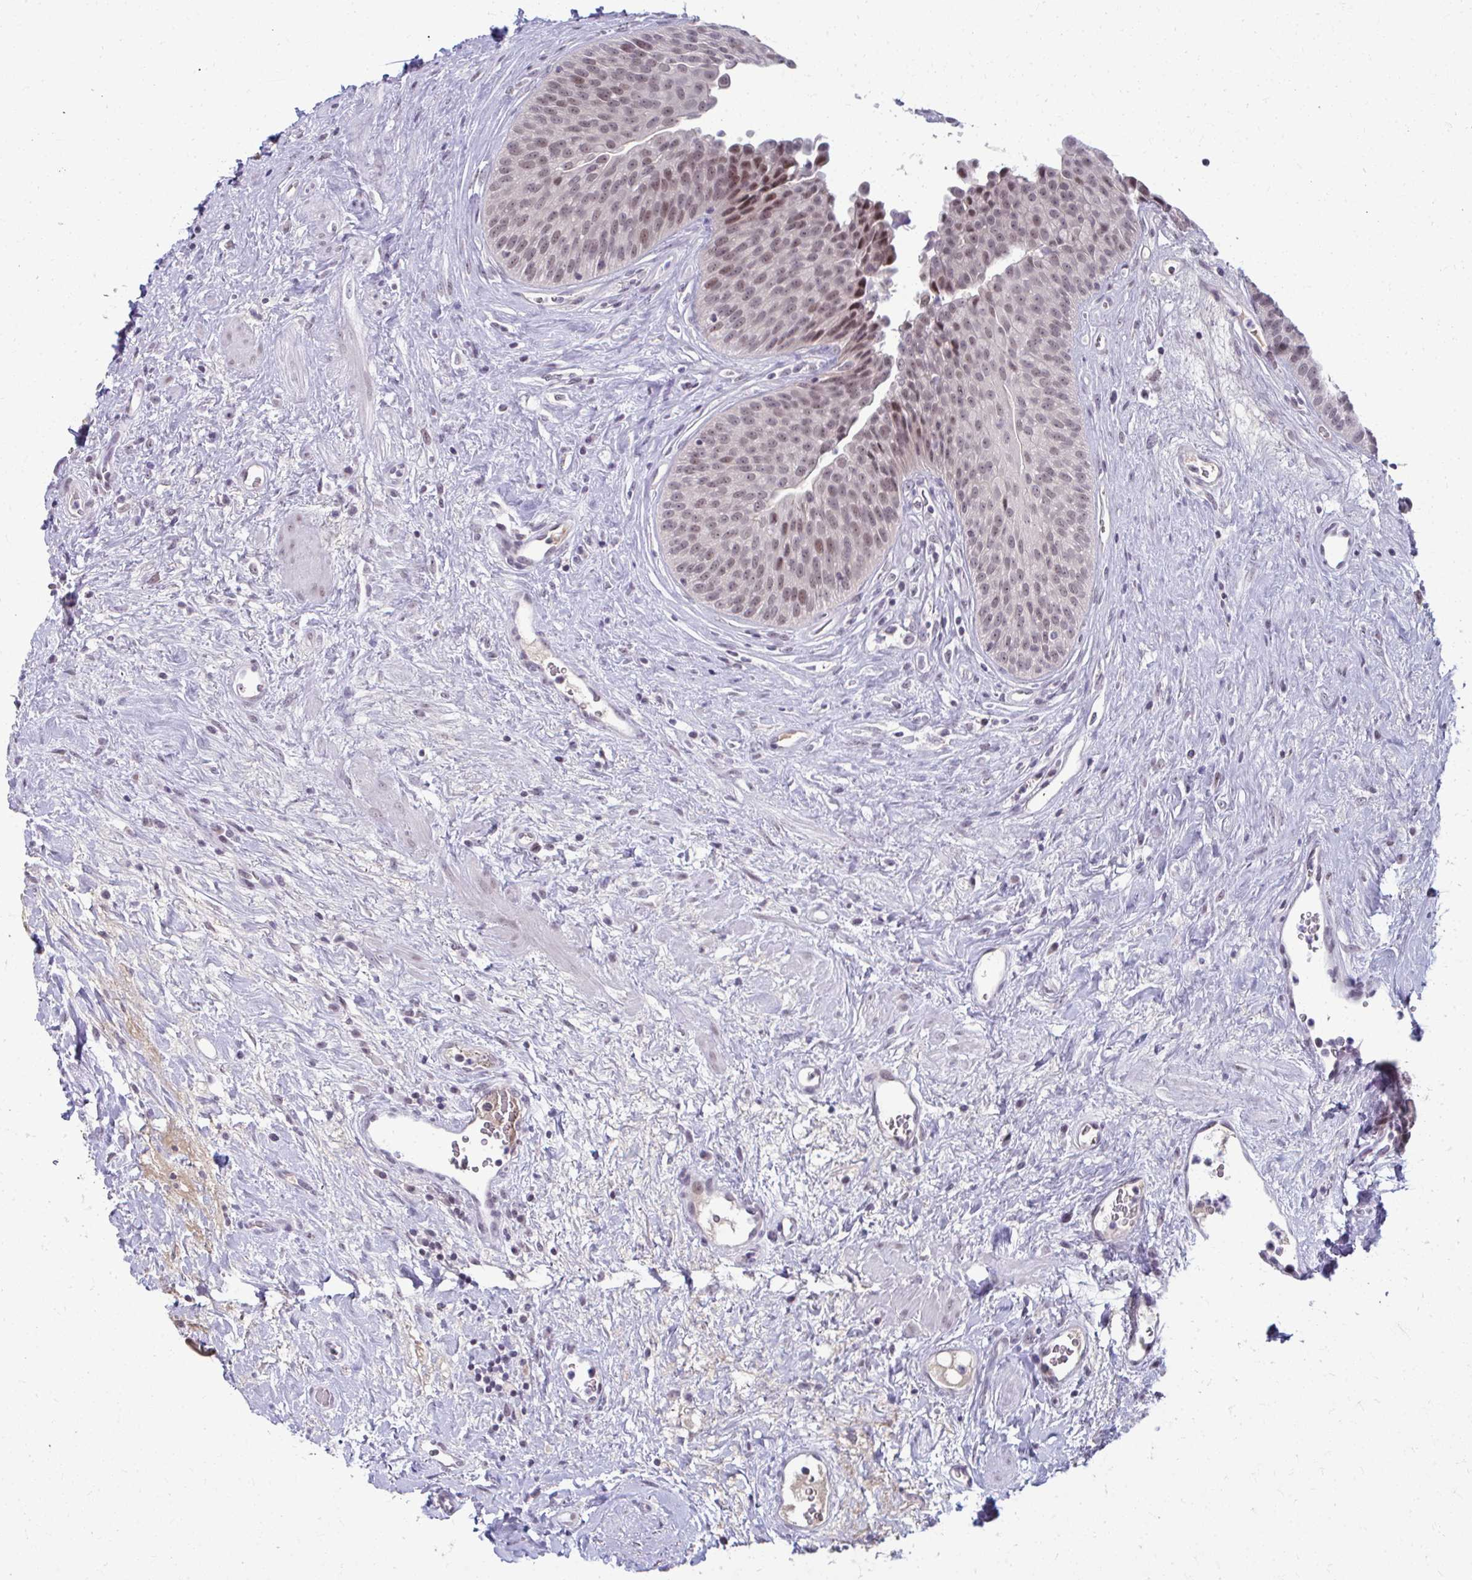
{"staining": {"intensity": "weak", "quantity": "25%-75%", "location": "nuclear"}, "tissue": "urinary bladder", "cell_type": "Urothelial cells", "image_type": "normal", "snomed": [{"axis": "morphology", "description": "Normal tissue, NOS"}, {"axis": "topography", "description": "Urinary bladder"}], "caption": "Human urinary bladder stained with a brown dye demonstrates weak nuclear positive positivity in approximately 25%-75% of urothelial cells.", "gene": "MAF1", "patient": {"sex": "female", "age": 56}}